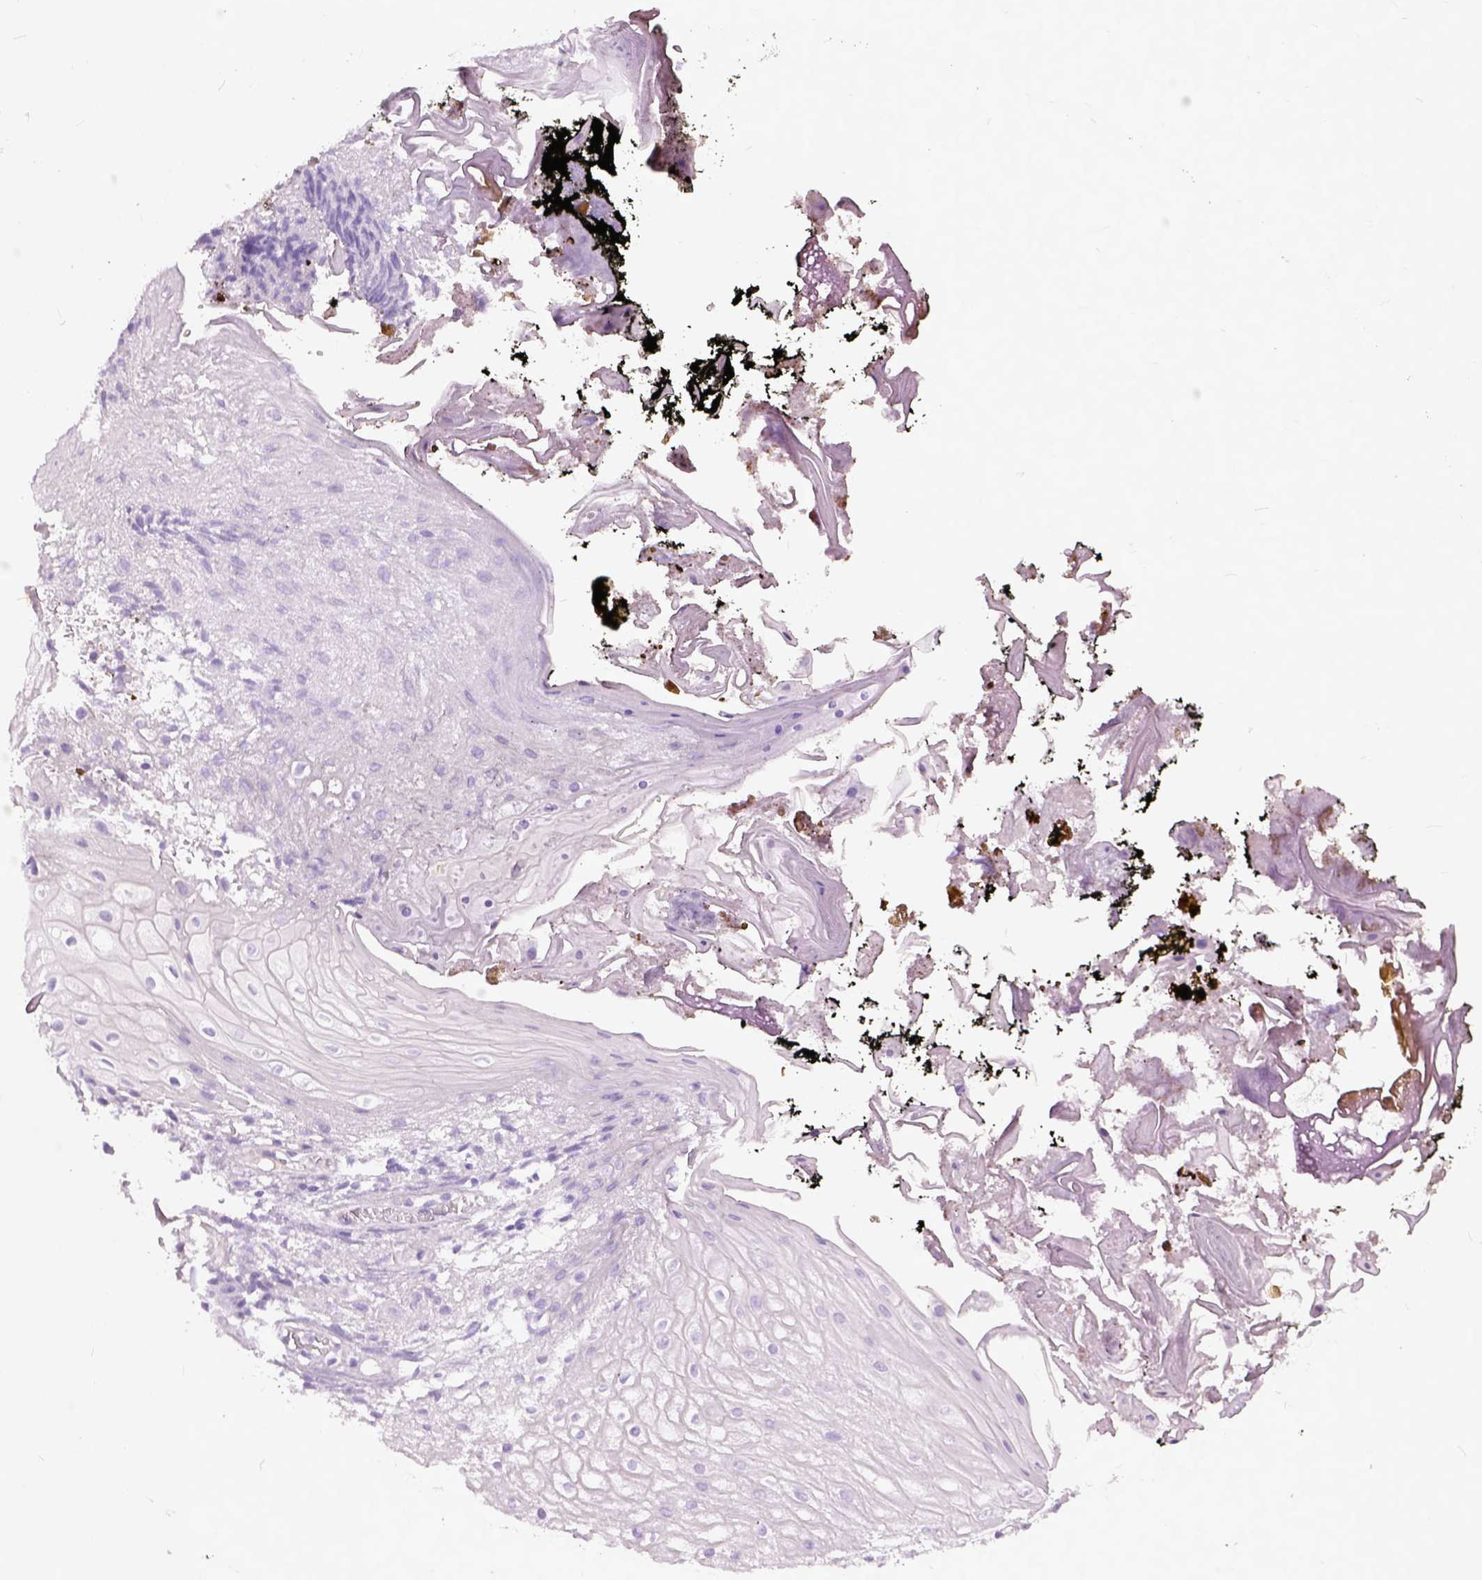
{"staining": {"intensity": "negative", "quantity": "none", "location": "none"}, "tissue": "oral mucosa", "cell_type": "Squamous epithelial cells", "image_type": "normal", "snomed": [{"axis": "morphology", "description": "Normal tissue, NOS"}, {"axis": "morphology", "description": "Squamous cell carcinoma, NOS"}, {"axis": "topography", "description": "Oral tissue"}, {"axis": "topography", "description": "Head-Neck"}], "caption": "The micrograph displays no staining of squamous epithelial cells in benign oral mucosa.", "gene": "TRIM72", "patient": {"sex": "male", "age": 69}}